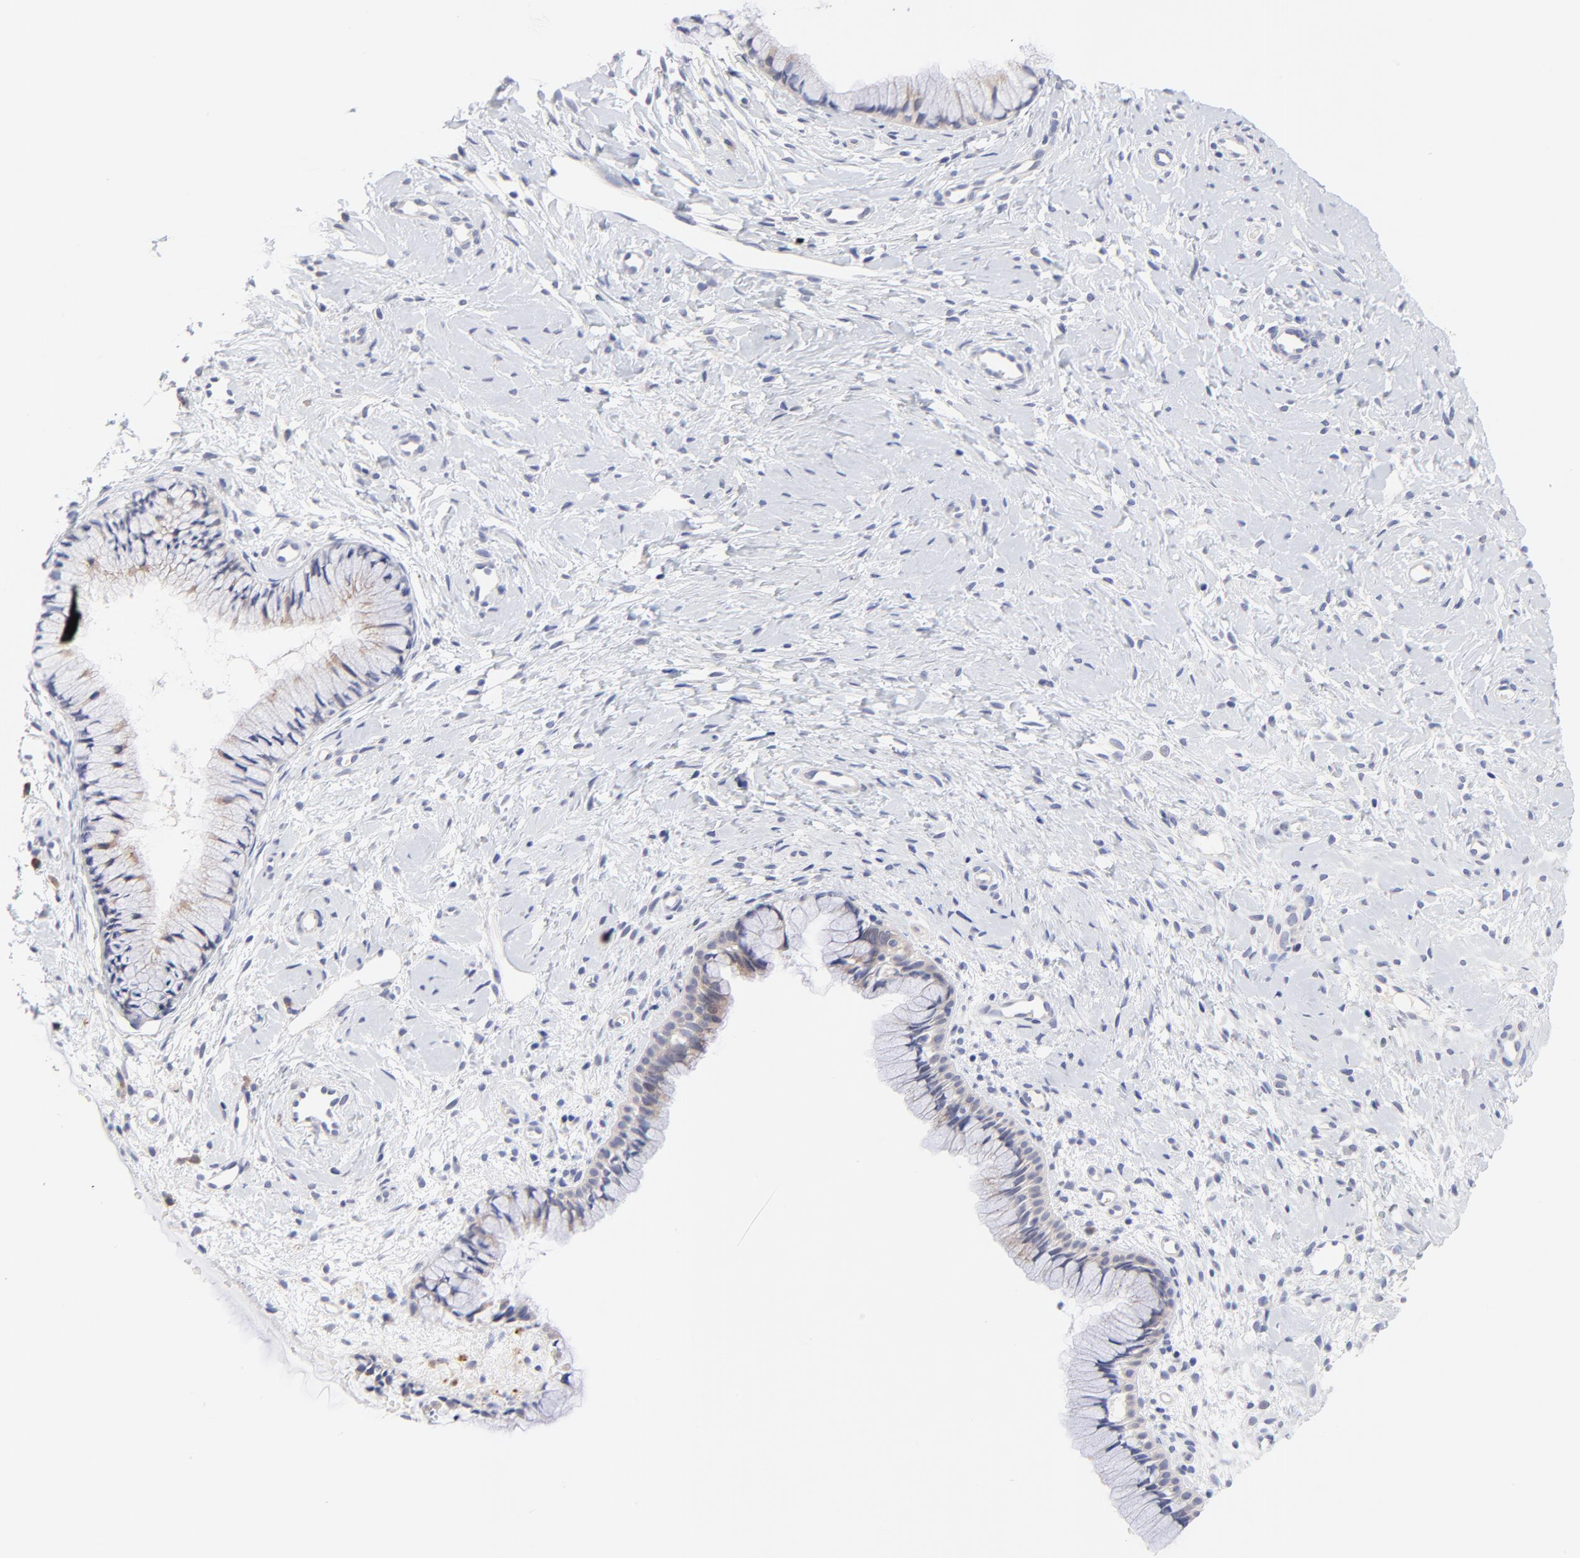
{"staining": {"intensity": "weak", "quantity": ">75%", "location": "cytoplasmic/membranous"}, "tissue": "cervix", "cell_type": "Glandular cells", "image_type": "normal", "snomed": [{"axis": "morphology", "description": "Normal tissue, NOS"}, {"axis": "topography", "description": "Cervix"}], "caption": "Immunohistochemistry (IHC) photomicrograph of normal human cervix stained for a protein (brown), which reveals low levels of weak cytoplasmic/membranous expression in about >75% of glandular cells.", "gene": "AFF2", "patient": {"sex": "female", "age": 46}}